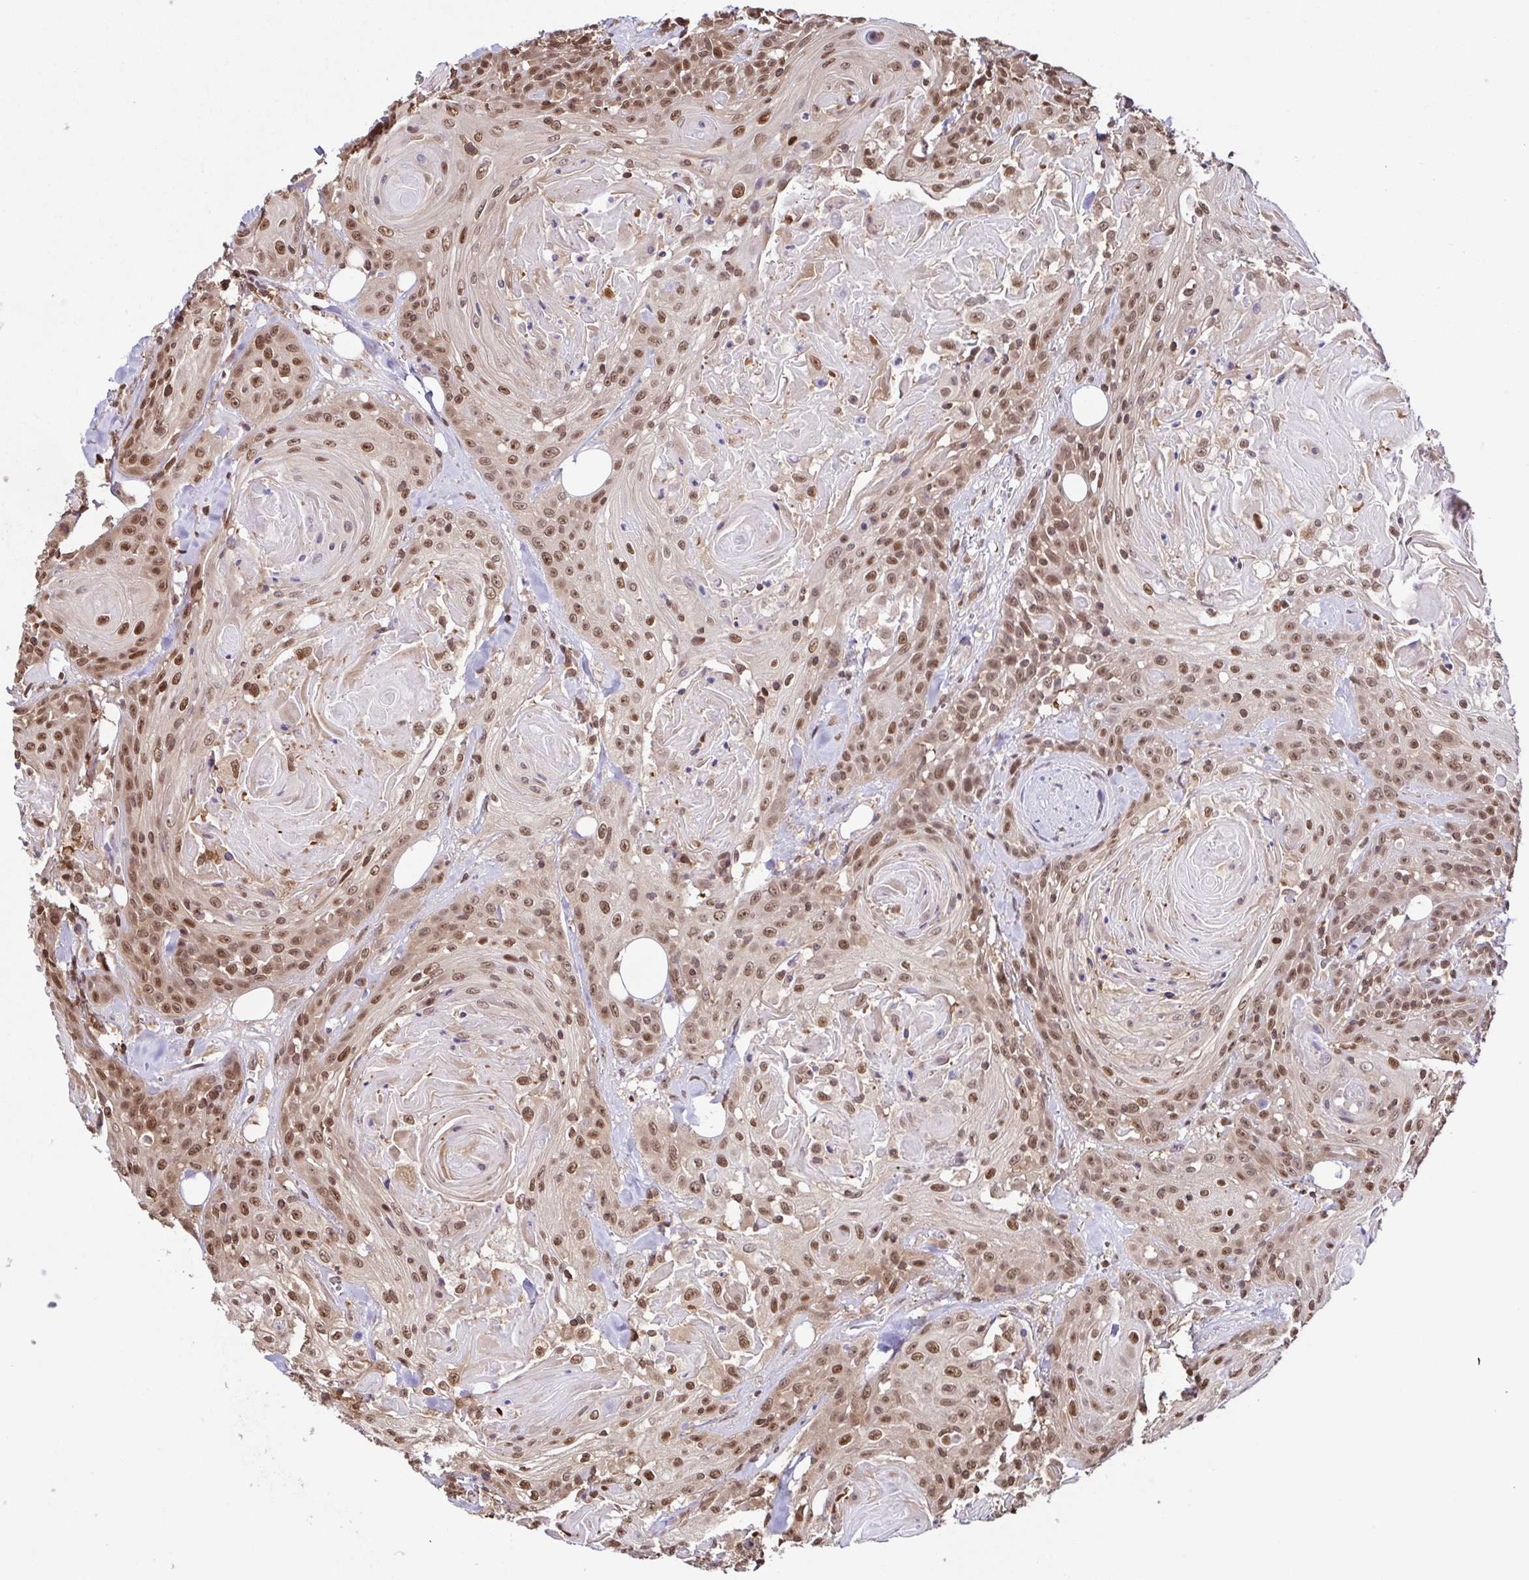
{"staining": {"intensity": "moderate", "quantity": ">75%", "location": "nuclear"}, "tissue": "head and neck cancer", "cell_type": "Tumor cells", "image_type": "cancer", "snomed": [{"axis": "morphology", "description": "Squamous cell carcinoma, NOS"}, {"axis": "topography", "description": "Head-Neck"}], "caption": "Squamous cell carcinoma (head and neck) stained with a brown dye shows moderate nuclear positive positivity in approximately >75% of tumor cells.", "gene": "PSMB9", "patient": {"sex": "female", "age": 84}}